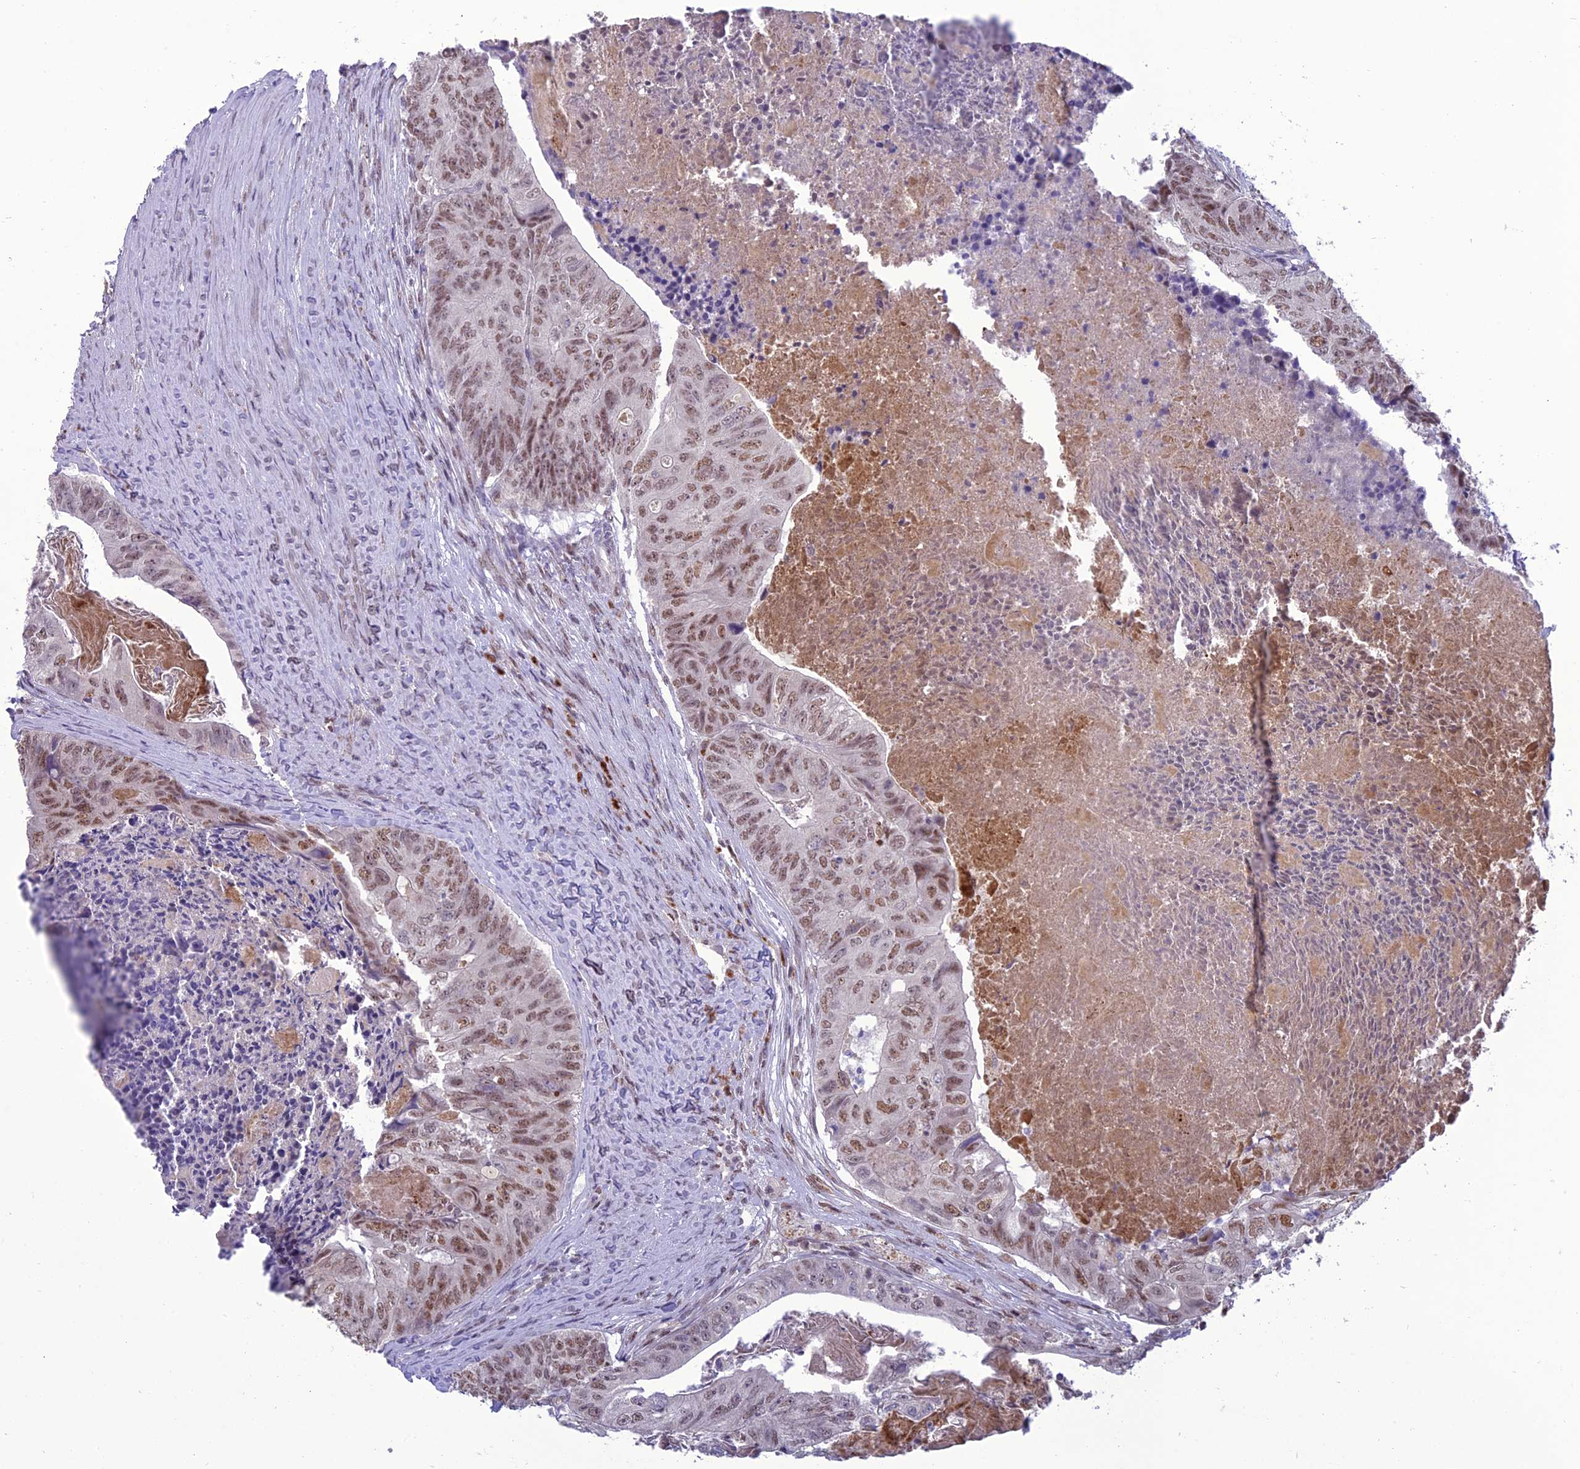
{"staining": {"intensity": "moderate", "quantity": ">75%", "location": "nuclear"}, "tissue": "colorectal cancer", "cell_type": "Tumor cells", "image_type": "cancer", "snomed": [{"axis": "morphology", "description": "Adenocarcinoma, NOS"}, {"axis": "topography", "description": "Colon"}], "caption": "This is an image of IHC staining of colorectal cancer (adenocarcinoma), which shows moderate expression in the nuclear of tumor cells.", "gene": "RANBP3", "patient": {"sex": "female", "age": 67}}